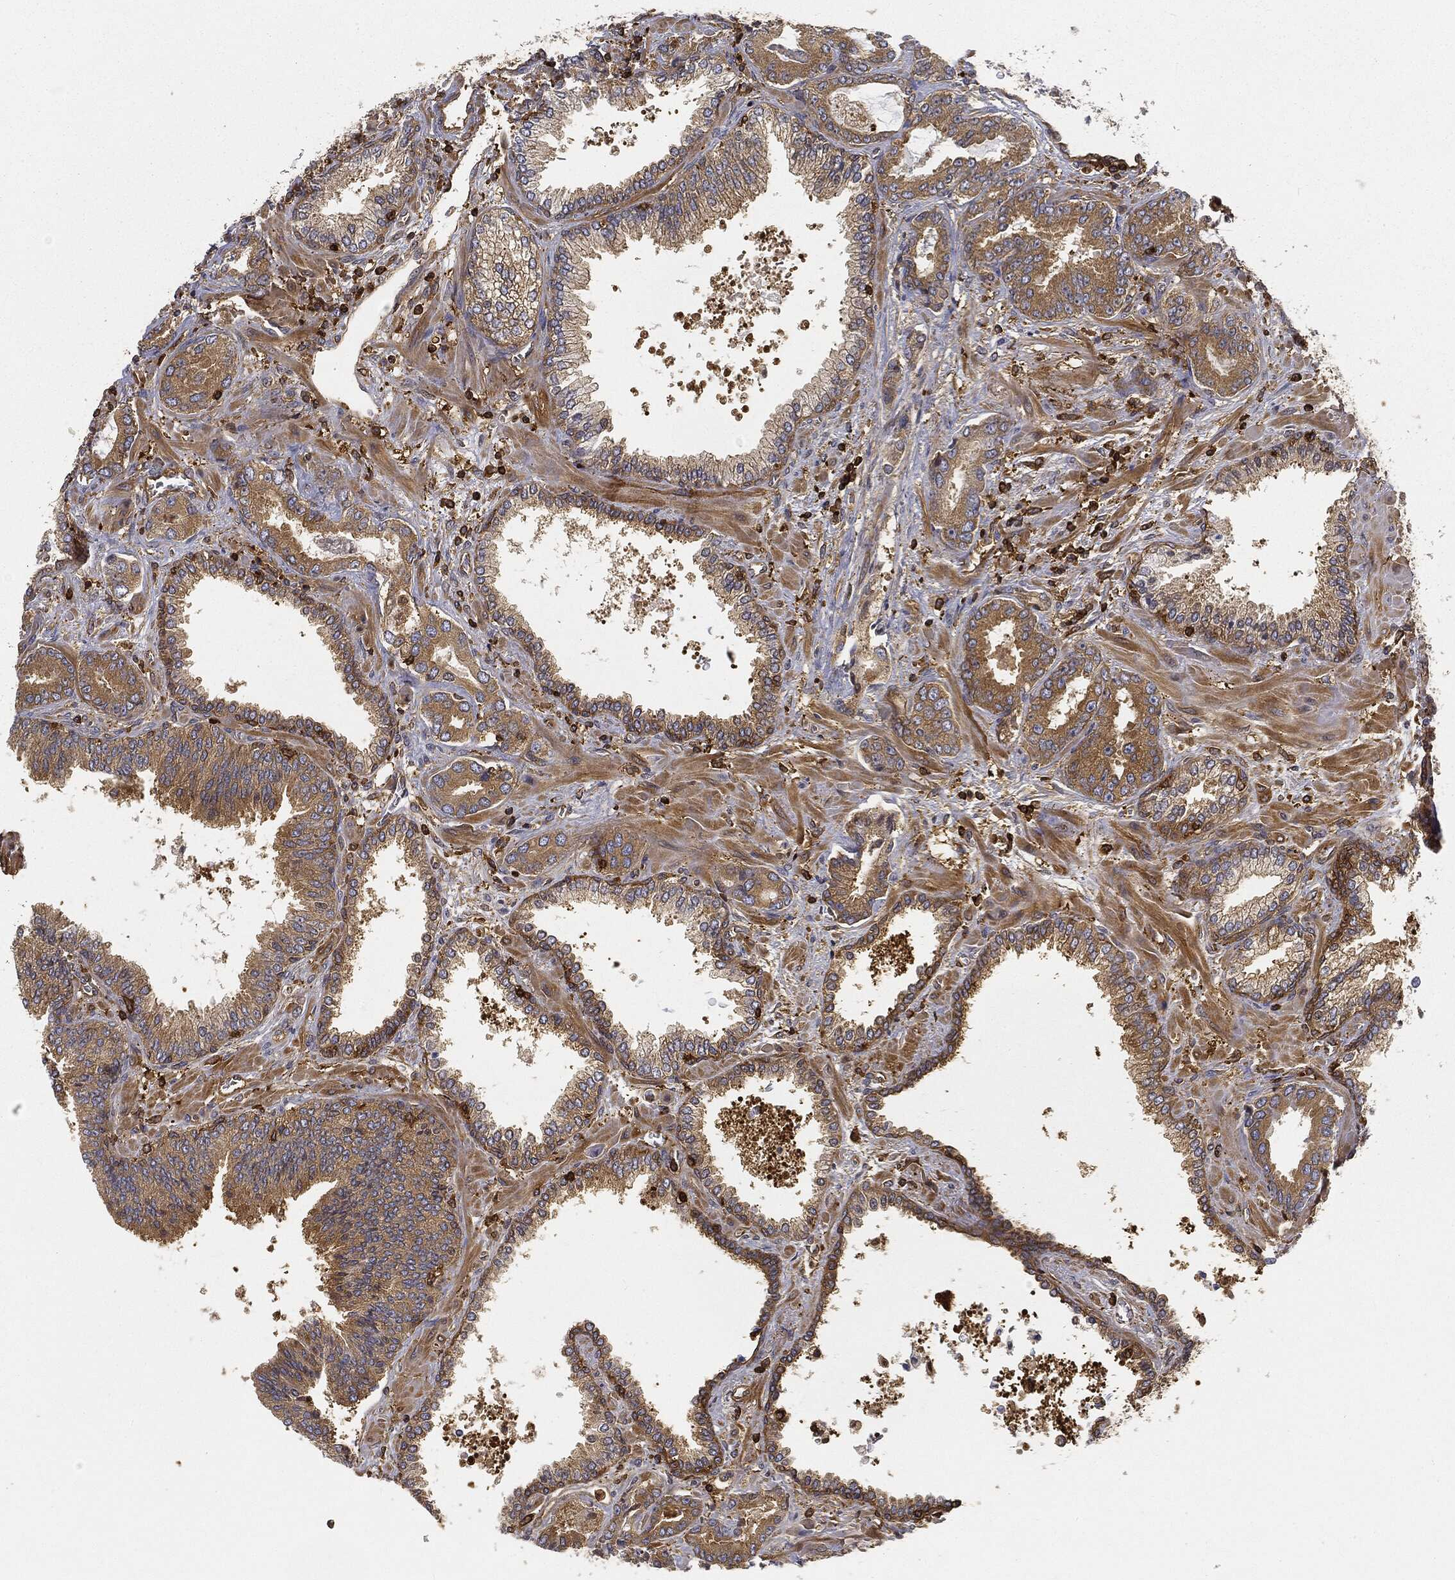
{"staining": {"intensity": "moderate", "quantity": "25%-75%", "location": "cytoplasmic/membranous"}, "tissue": "prostate cancer", "cell_type": "Tumor cells", "image_type": "cancer", "snomed": [{"axis": "morphology", "description": "Adenocarcinoma, Low grade"}, {"axis": "topography", "description": "Prostate"}], "caption": "Prostate cancer stained for a protein (brown) displays moderate cytoplasmic/membranous positive staining in approximately 25%-75% of tumor cells.", "gene": "WDR1", "patient": {"sex": "male", "age": 68}}